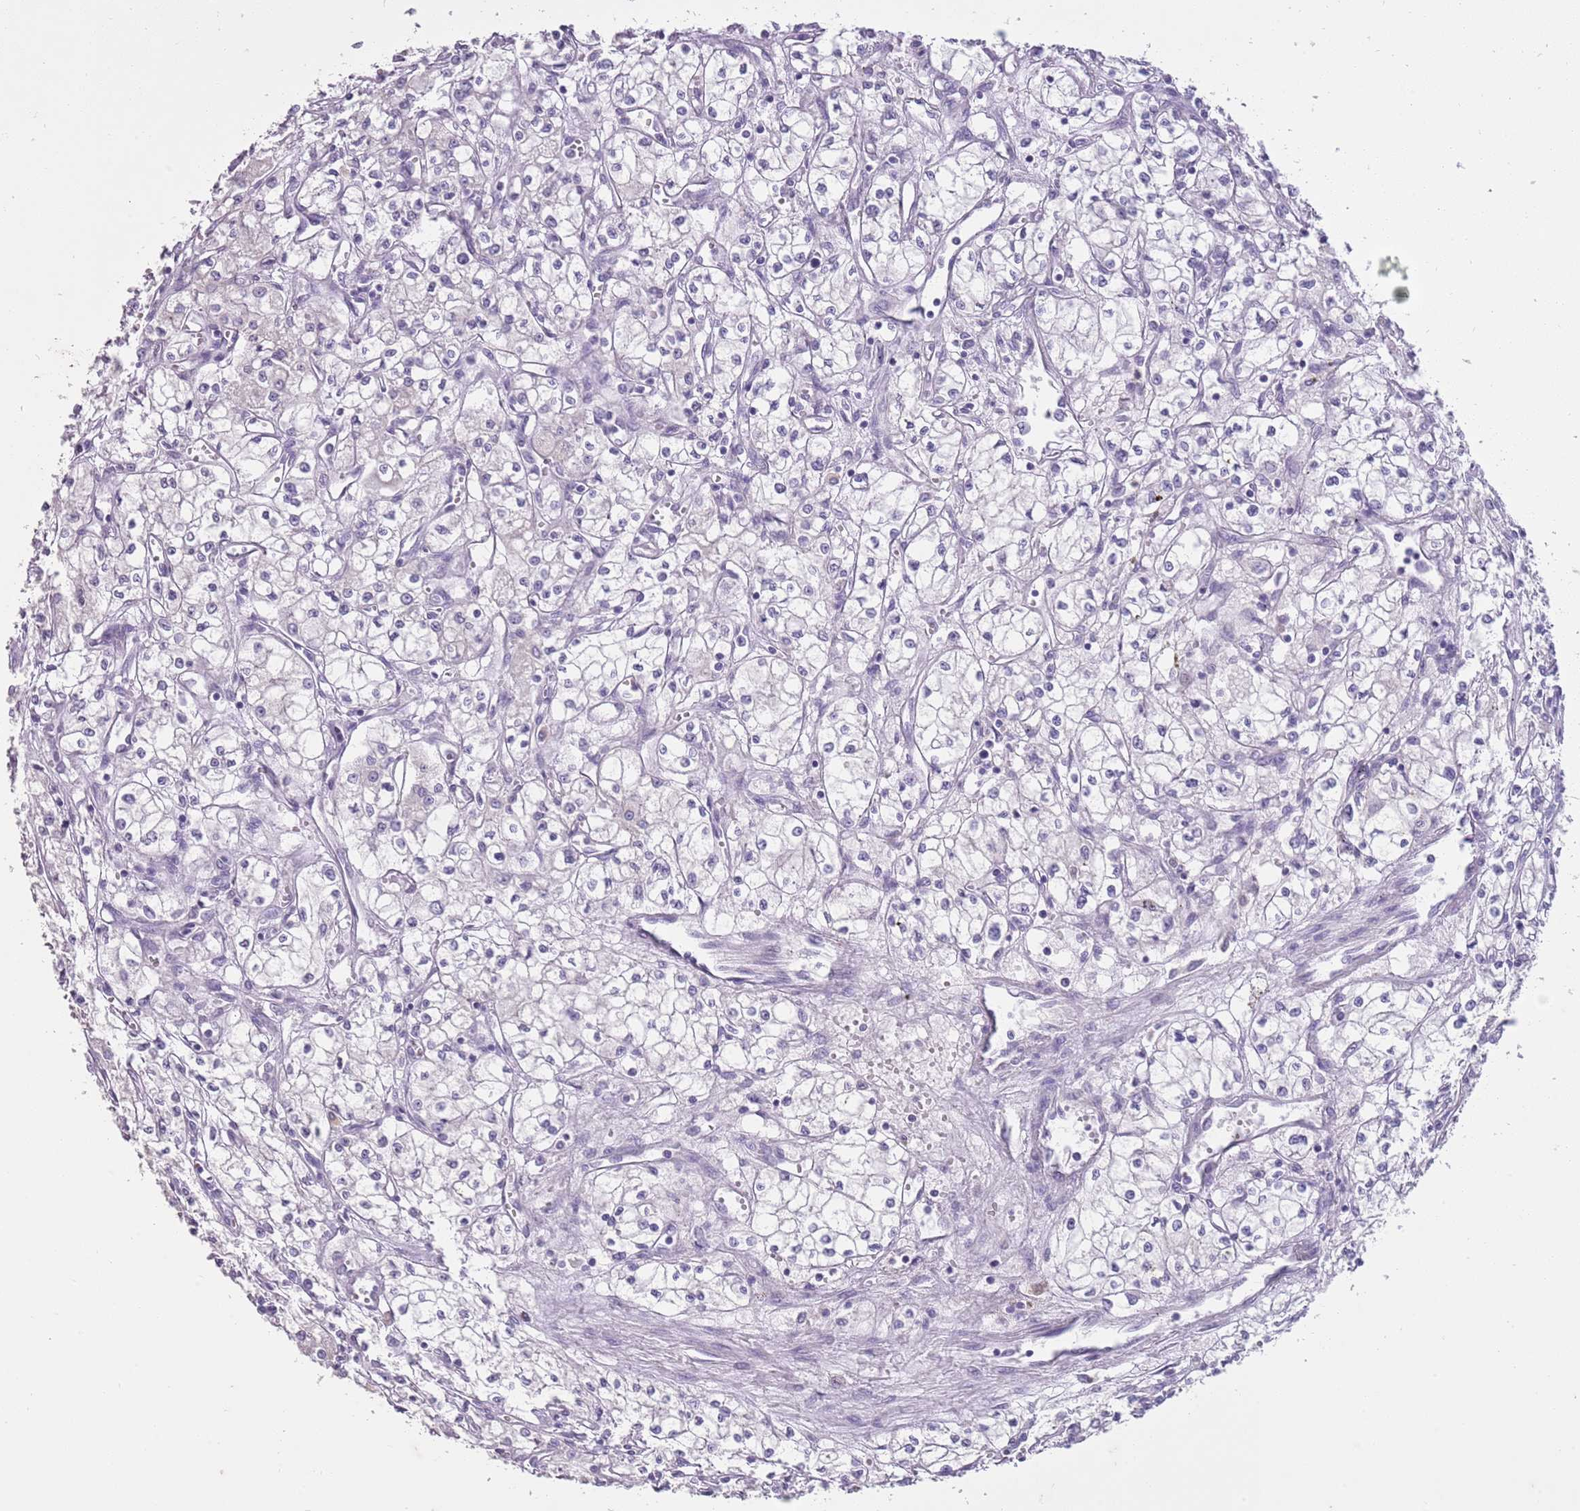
{"staining": {"intensity": "negative", "quantity": "none", "location": "none"}, "tissue": "renal cancer", "cell_type": "Tumor cells", "image_type": "cancer", "snomed": [{"axis": "morphology", "description": "Adenocarcinoma, NOS"}, {"axis": "topography", "description": "Kidney"}], "caption": "Immunohistochemistry histopathology image of neoplastic tissue: human renal cancer (adenocarcinoma) stained with DAB reveals no significant protein positivity in tumor cells.", "gene": "SLC35E3", "patient": {"sex": "male", "age": 59}}